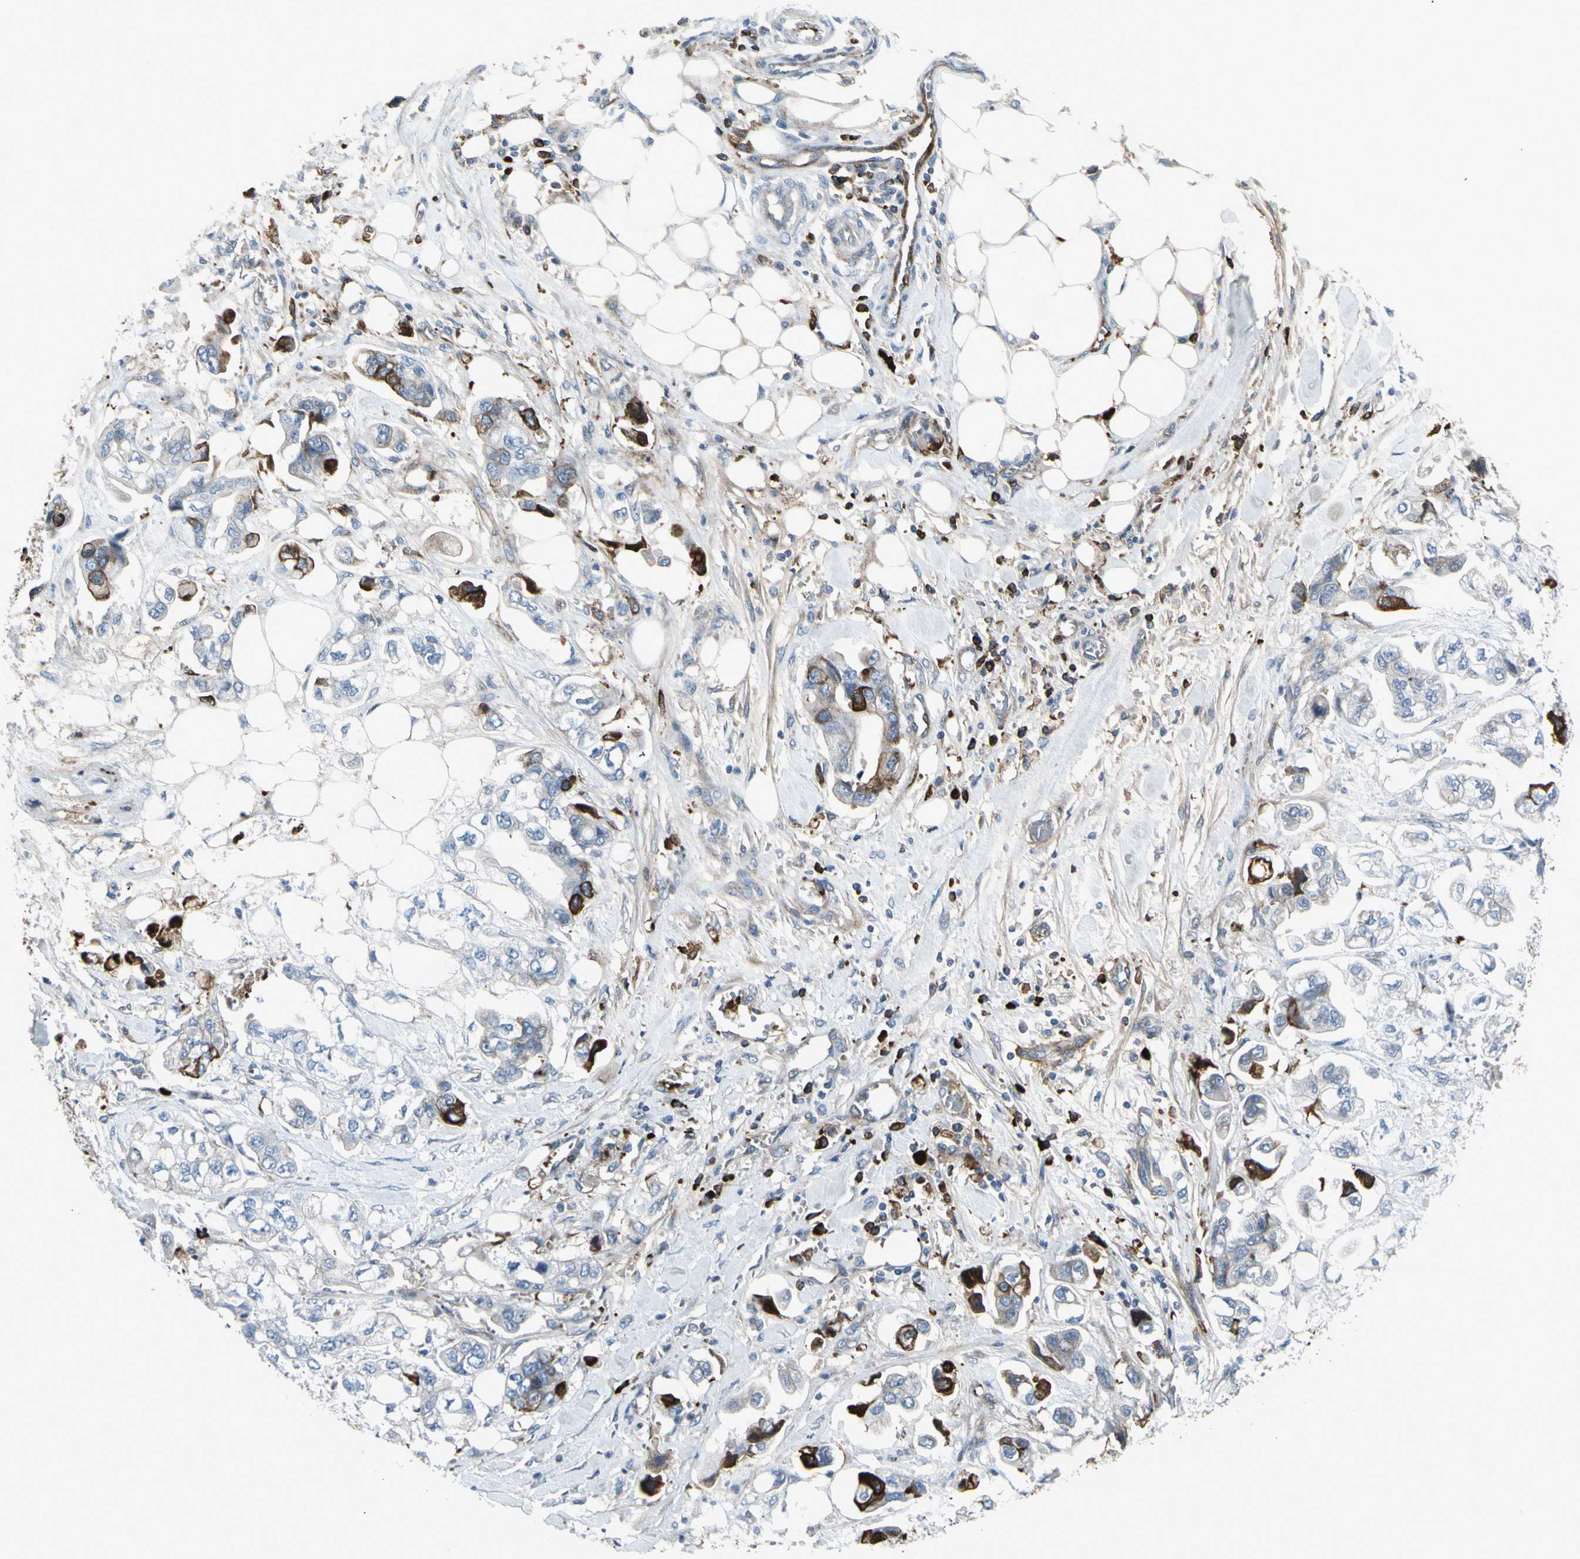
{"staining": {"intensity": "strong", "quantity": "<25%", "location": "cytoplasmic/membranous"}, "tissue": "stomach cancer", "cell_type": "Tumor cells", "image_type": "cancer", "snomed": [{"axis": "morphology", "description": "Adenocarcinoma, NOS"}, {"axis": "topography", "description": "Stomach"}], "caption": "DAB immunohistochemical staining of adenocarcinoma (stomach) reveals strong cytoplasmic/membranous protein staining in approximately <25% of tumor cells.", "gene": "IGHG1", "patient": {"sex": "male", "age": 62}}